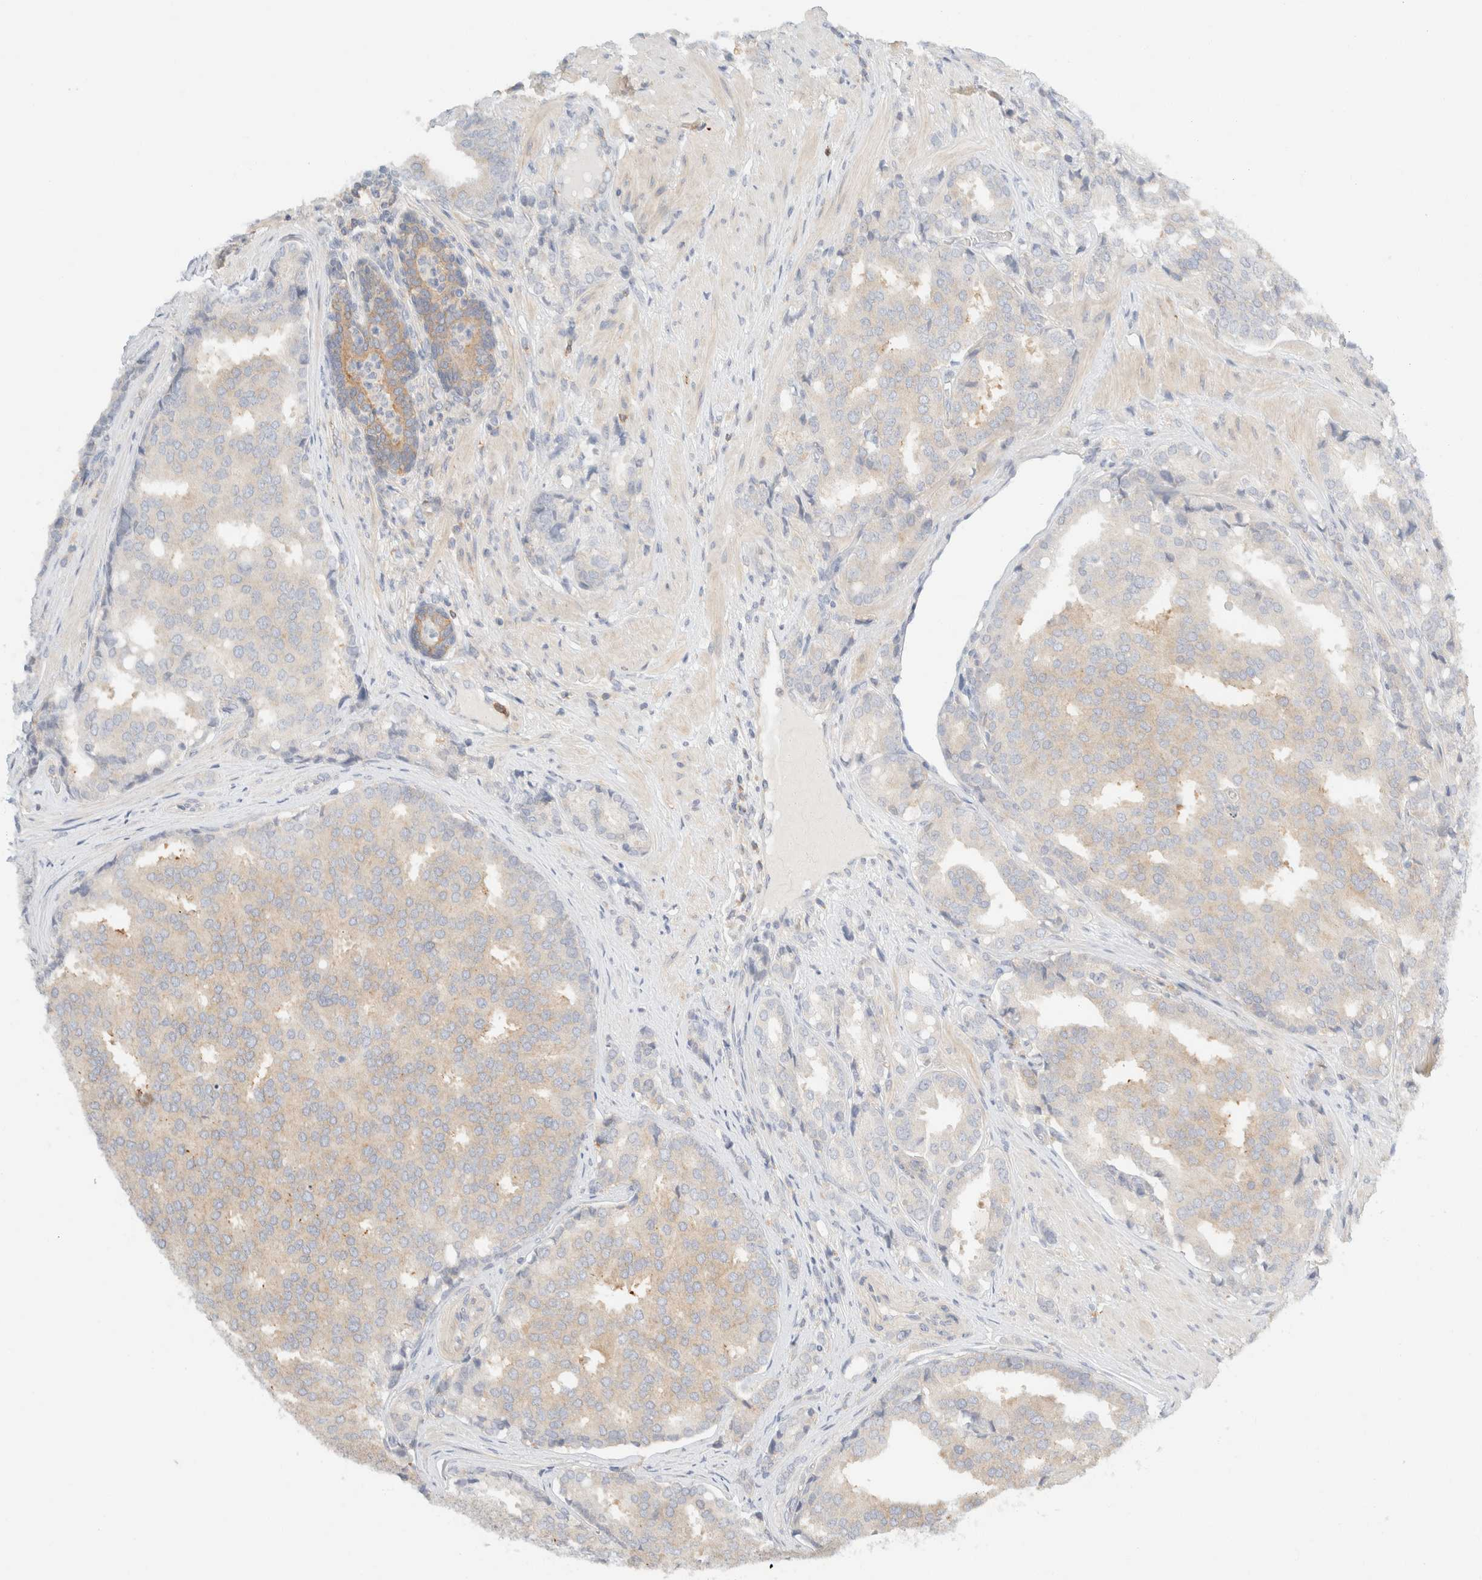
{"staining": {"intensity": "moderate", "quantity": "25%-75%", "location": "cytoplasmic/membranous"}, "tissue": "prostate cancer", "cell_type": "Tumor cells", "image_type": "cancer", "snomed": [{"axis": "morphology", "description": "Adenocarcinoma, High grade"}, {"axis": "topography", "description": "Prostate"}], "caption": "A micrograph of human high-grade adenocarcinoma (prostate) stained for a protein shows moderate cytoplasmic/membranous brown staining in tumor cells. The staining is performed using DAB (3,3'-diaminobenzidine) brown chromogen to label protein expression. The nuclei are counter-stained blue using hematoxylin.", "gene": "SH3GLB2", "patient": {"sex": "male", "age": 50}}